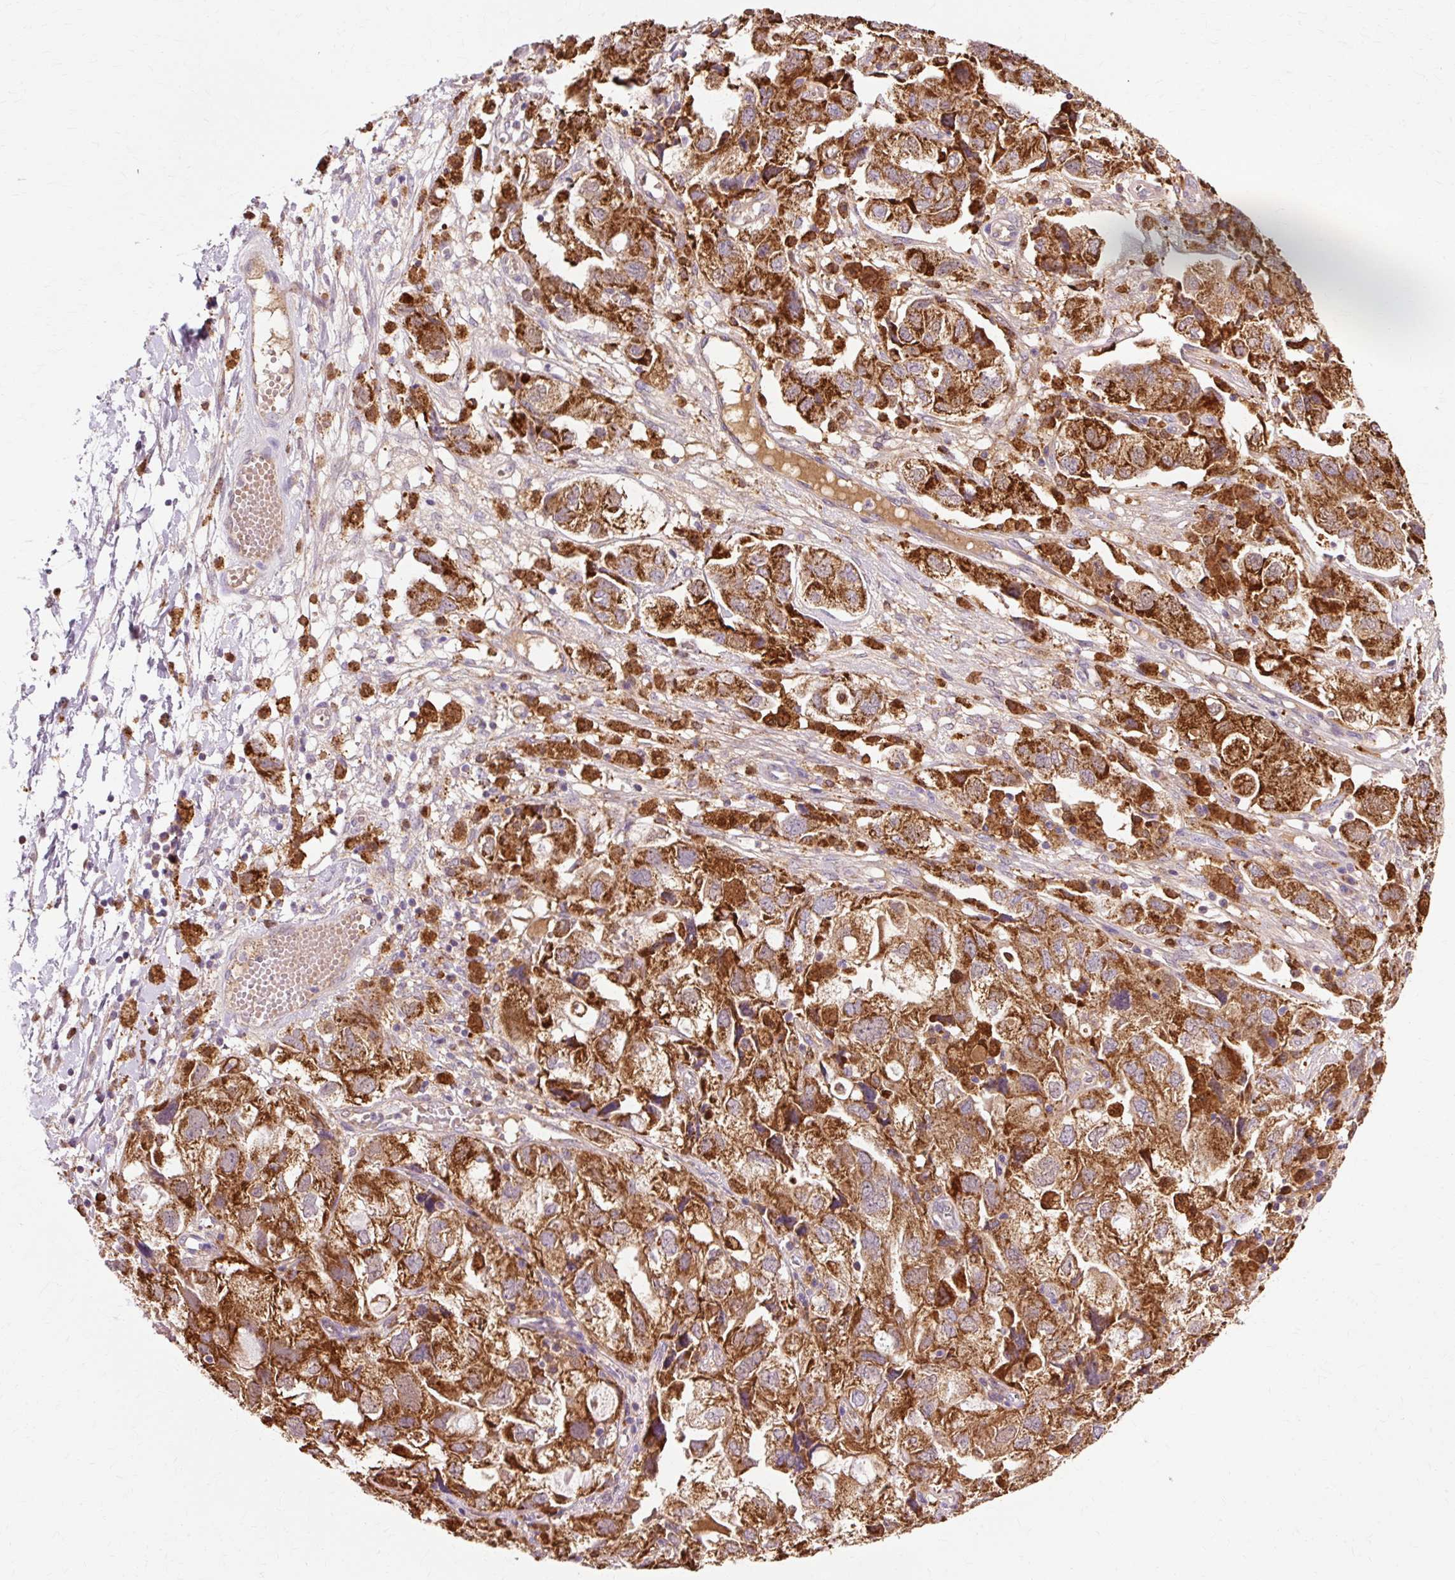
{"staining": {"intensity": "strong", "quantity": ">75%", "location": "cytoplasmic/membranous"}, "tissue": "ovarian cancer", "cell_type": "Tumor cells", "image_type": "cancer", "snomed": [{"axis": "morphology", "description": "Carcinoma, NOS"}, {"axis": "morphology", "description": "Cystadenocarcinoma, serous, NOS"}, {"axis": "topography", "description": "Ovary"}], "caption": "Strong cytoplasmic/membranous expression for a protein is present in approximately >75% of tumor cells of carcinoma (ovarian) using immunohistochemistry.", "gene": "GPX1", "patient": {"sex": "female", "age": 69}}